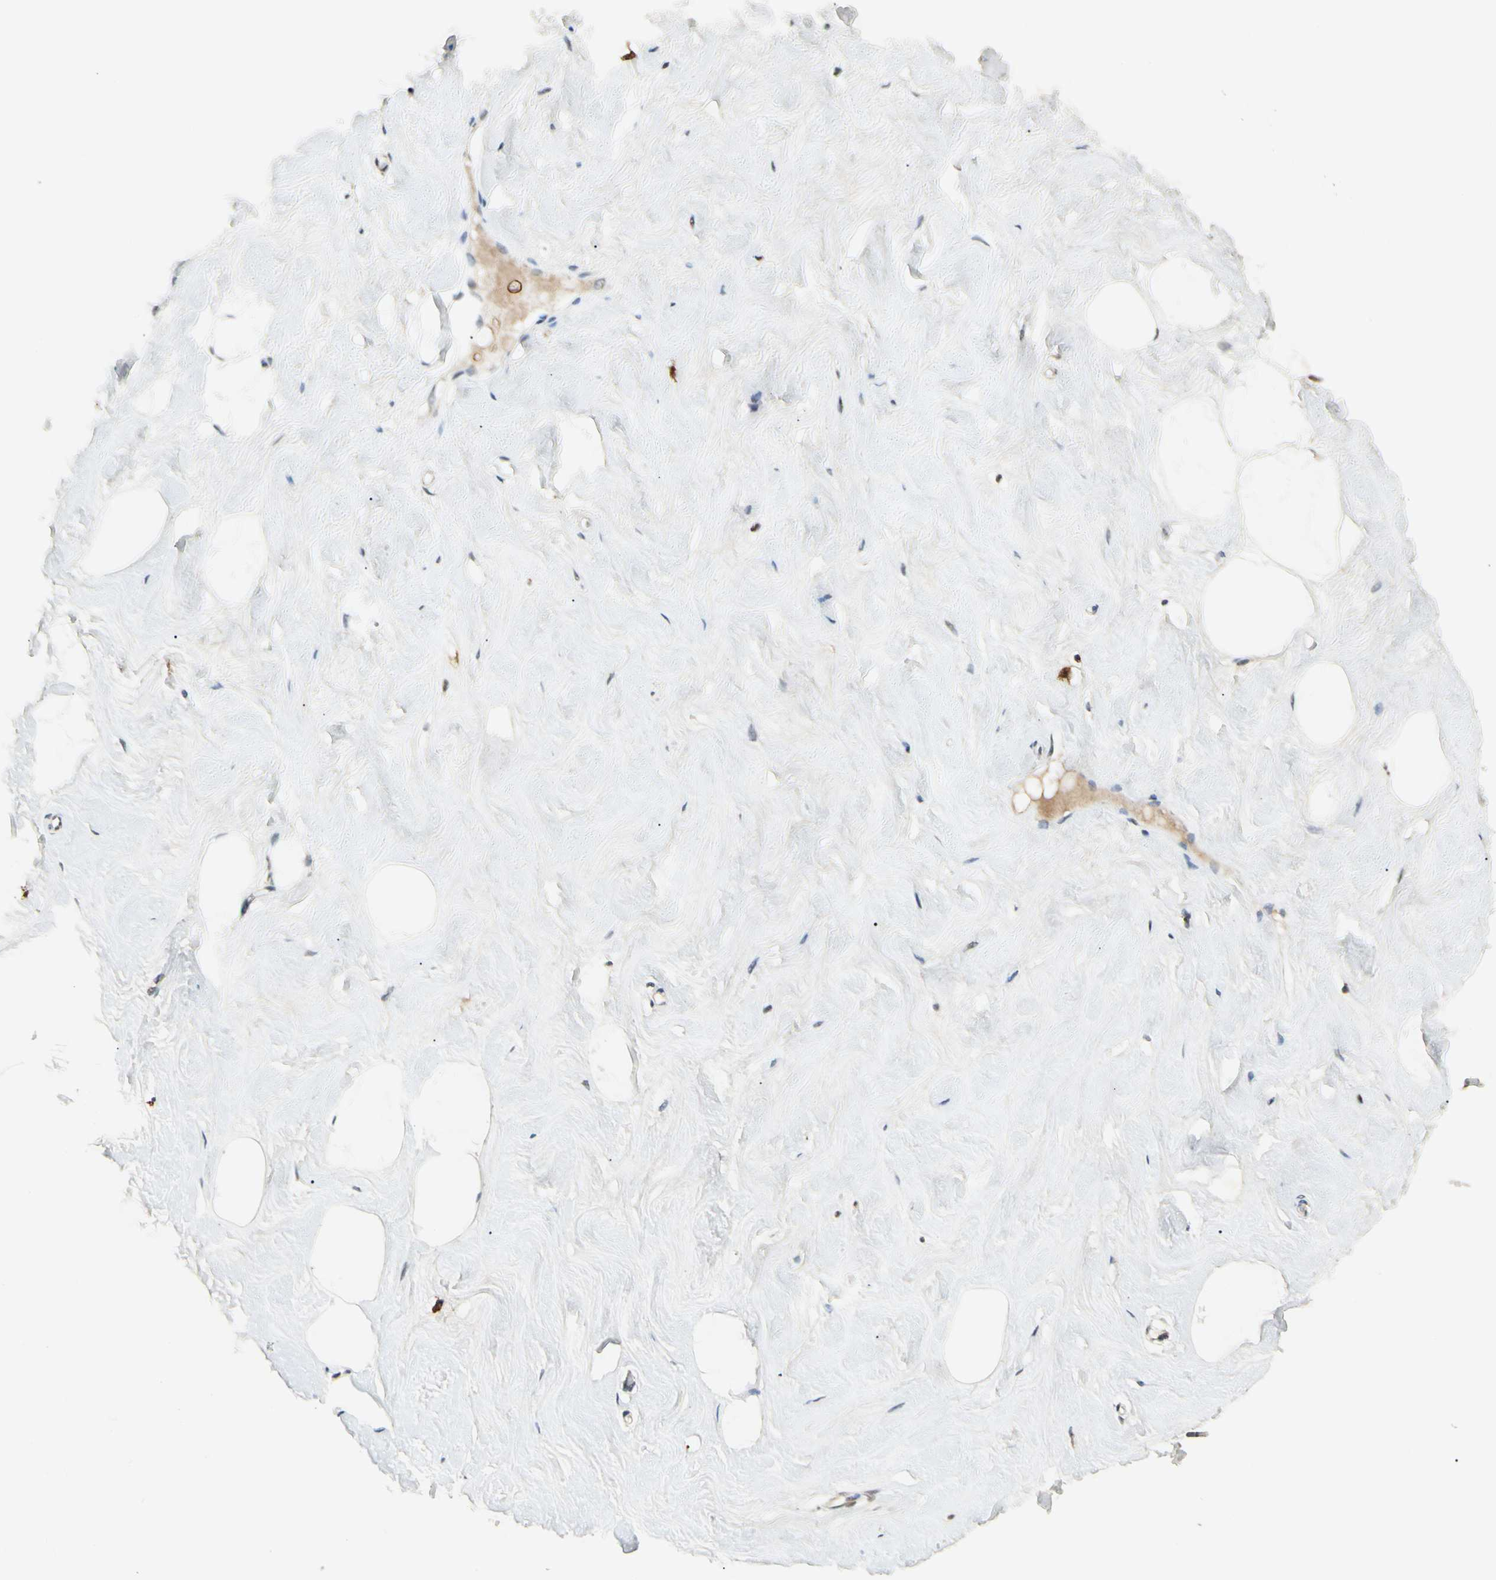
{"staining": {"intensity": "negative", "quantity": "none", "location": "none"}, "tissue": "breast", "cell_type": "Adipocytes", "image_type": "normal", "snomed": [{"axis": "morphology", "description": "Normal tissue, NOS"}, {"axis": "topography", "description": "Breast"}], "caption": "An immunohistochemistry image of unremarkable breast is shown. There is no staining in adipocytes of breast. The staining is performed using DAB (3,3'-diaminobenzidine) brown chromogen with nuclei counter-stained in using hematoxylin.", "gene": "HSPA1B", "patient": {"sex": "female", "age": 23}}